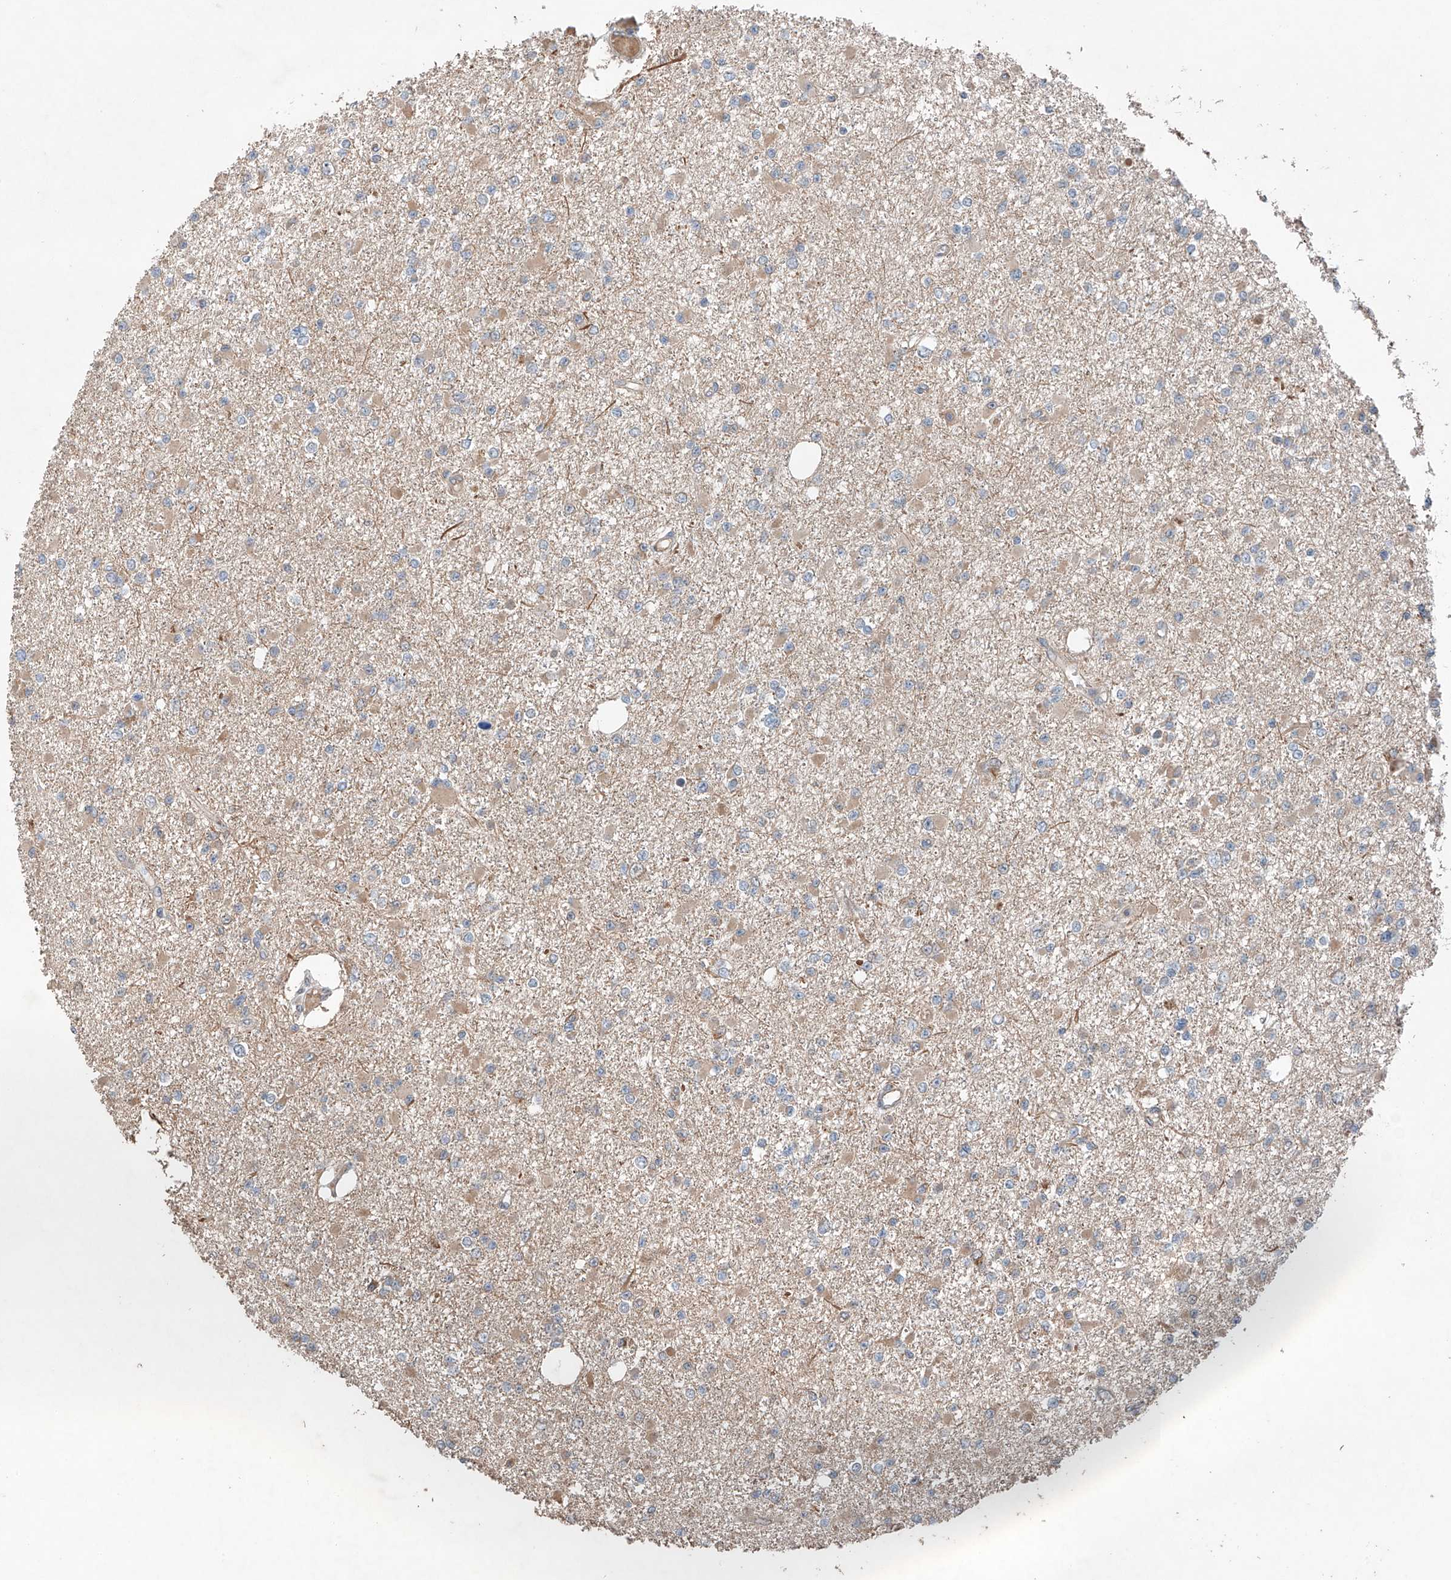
{"staining": {"intensity": "negative", "quantity": "none", "location": "none"}, "tissue": "glioma", "cell_type": "Tumor cells", "image_type": "cancer", "snomed": [{"axis": "morphology", "description": "Glioma, malignant, Low grade"}, {"axis": "topography", "description": "Brain"}], "caption": "IHC photomicrograph of human malignant low-grade glioma stained for a protein (brown), which shows no positivity in tumor cells.", "gene": "AP4B1", "patient": {"sex": "female", "age": 22}}